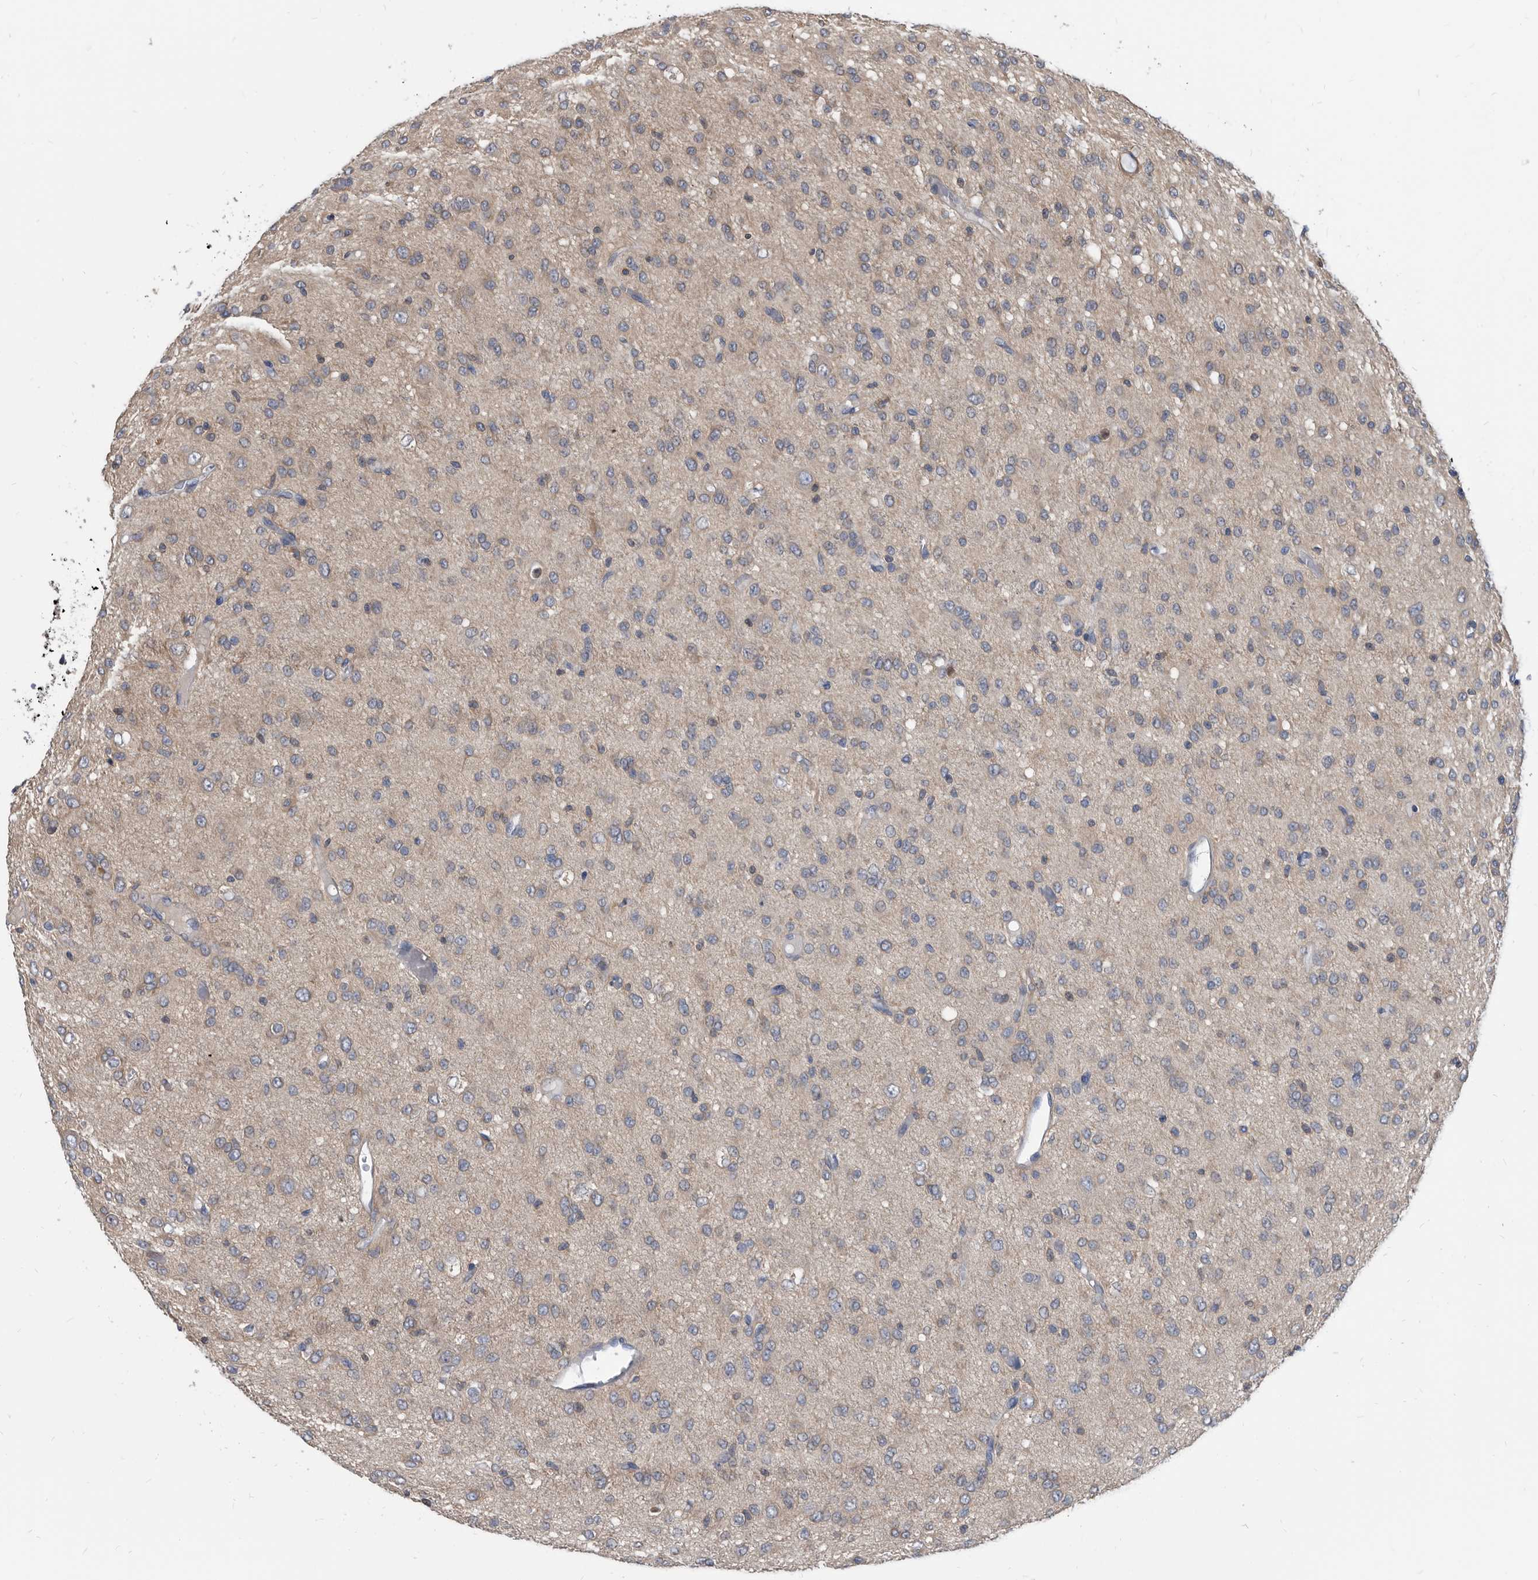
{"staining": {"intensity": "weak", "quantity": "<25%", "location": "cytoplasmic/membranous"}, "tissue": "glioma", "cell_type": "Tumor cells", "image_type": "cancer", "snomed": [{"axis": "morphology", "description": "Glioma, malignant, High grade"}, {"axis": "topography", "description": "Brain"}], "caption": "Immunohistochemistry photomicrograph of glioma stained for a protein (brown), which demonstrates no staining in tumor cells.", "gene": "APEH", "patient": {"sex": "female", "age": 59}}